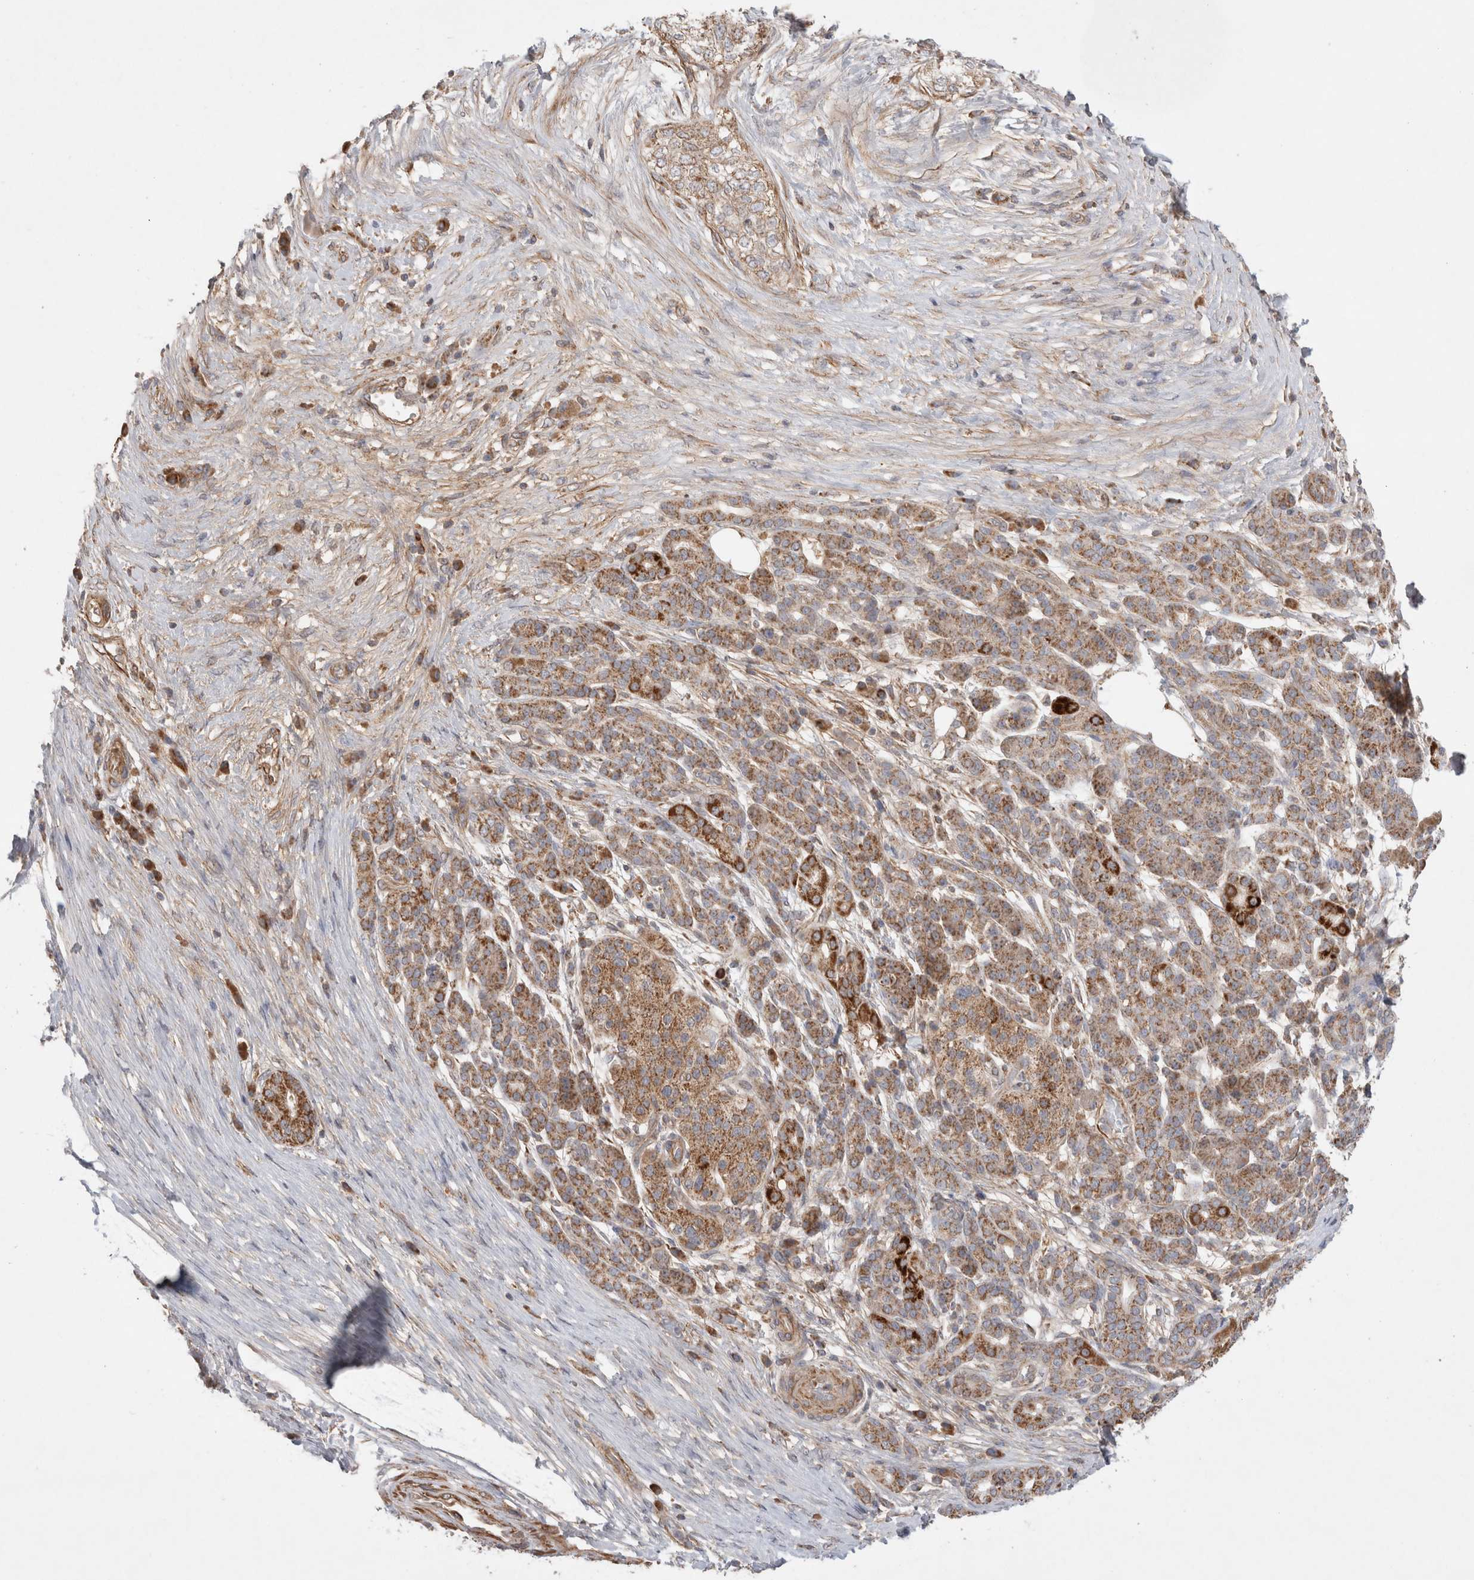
{"staining": {"intensity": "moderate", "quantity": "25%-75%", "location": "cytoplasmic/membranous"}, "tissue": "pancreatic cancer", "cell_type": "Tumor cells", "image_type": "cancer", "snomed": [{"axis": "morphology", "description": "Adenocarcinoma, NOS"}, {"axis": "topography", "description": "Pancreas"}], "caption": "Pancreatic cancer tissue reveals moderate cytoplasmic/membranous positivity in about 25%-75% of tumor cells", "gene": "MRPS28", "patient": {"sex": "male", "age": 72}}